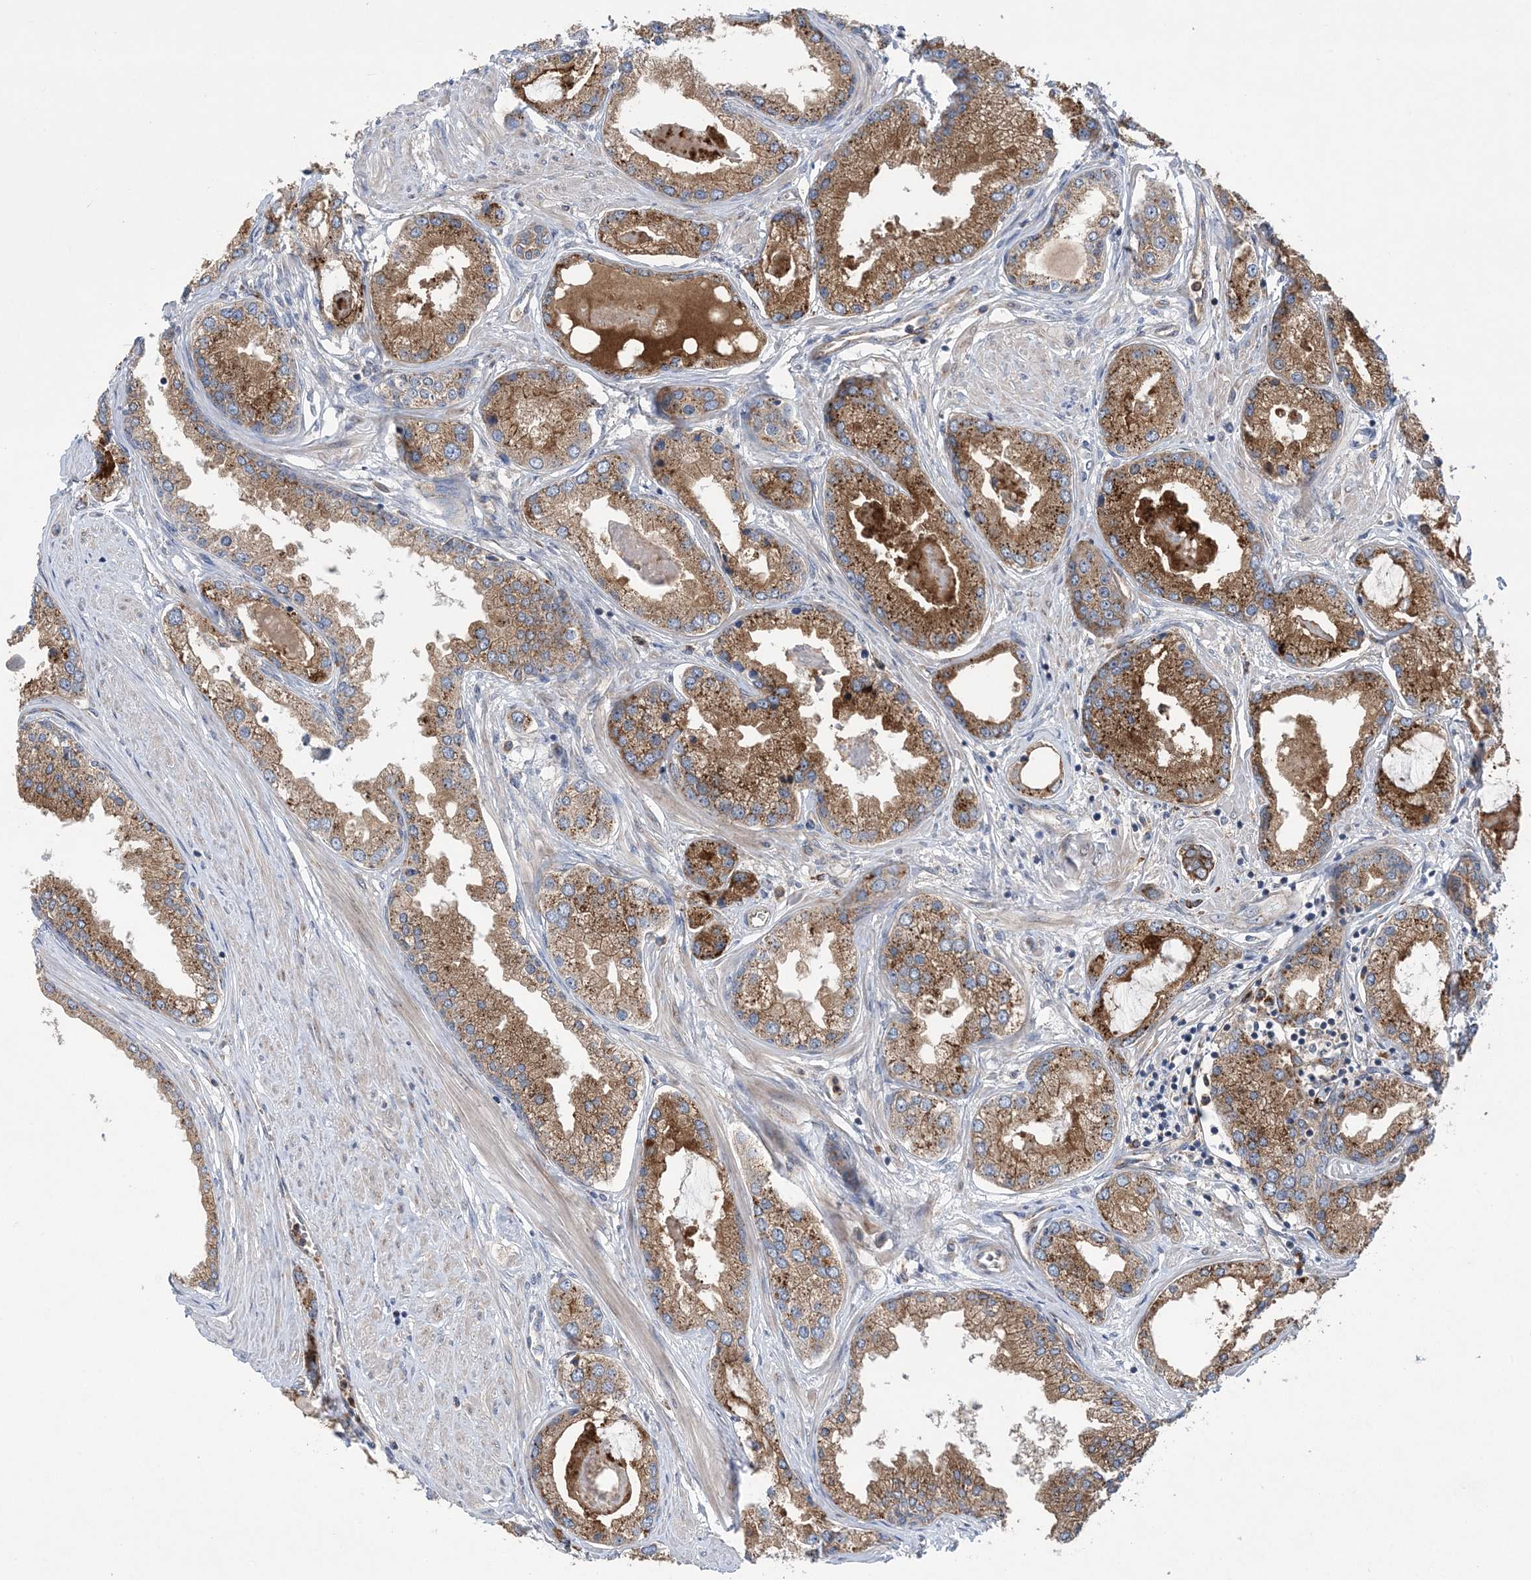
{"staining": {"intensity": "moderate", "quantity": ">75%", "location": "cytoplasmic/membranous"}, "tissue": "prostate cancer", "cell_type": "Tumor cells", "image_type": "cancer", "snomed": [{"axis": "morphology", "description": "Adenocarcinoma, Low grade"}, {"axis": "topography", "description": "Prostate"}], "caption": "A brown stain shows moderate cytoplasmic/membranous expression of a protein in prostate cancer tumor cells. The staining is performed using DAB brown chromogen to label protein expression. The nuclei are counter-stained blue using hematoxylin.", "gene": "PTTG1IP", "patient": {"sex": "male", "age": 62}}